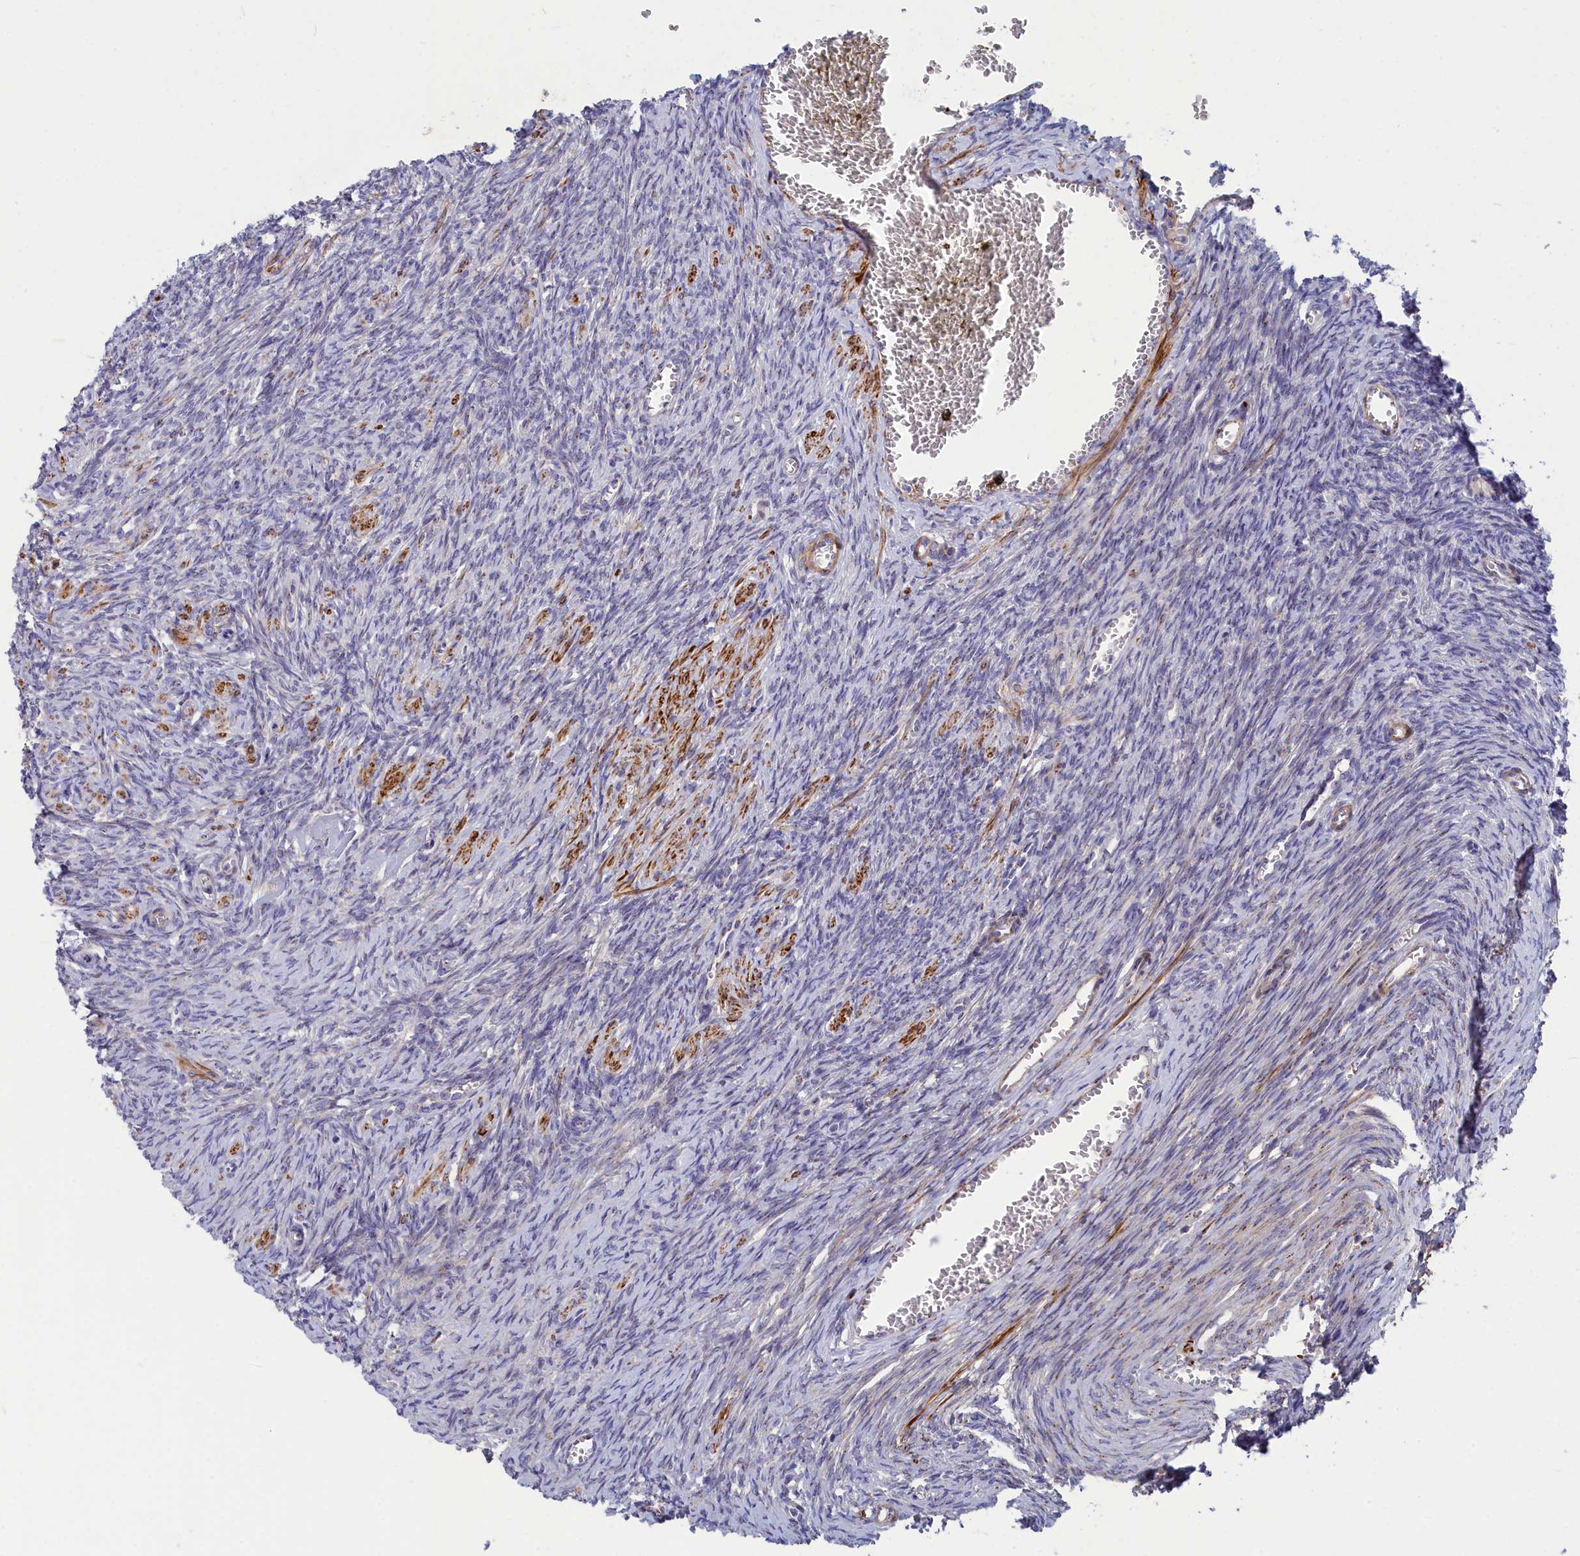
{"staining": {"intensity": "moderate", "quantity": ">75%", "location": "cytoplasmic/membranous"}, "tissue": "ovary", "cell_type": "Follicle cells", "image_type": "normal", "snomed": [{"axis": "morphology", "description": "Normal tissue, NOS"}, {"axis": "topography", "description": "Ovary"}], "caption": "This is a photomicrograph of immunohistochemistry staining of unremarkable ovary, which shows moderate expression in the cytoplasmic/membranous of follicle cells.", "gene": "TUBGCP4", "patient": {"sex": "female", "age": 44}}